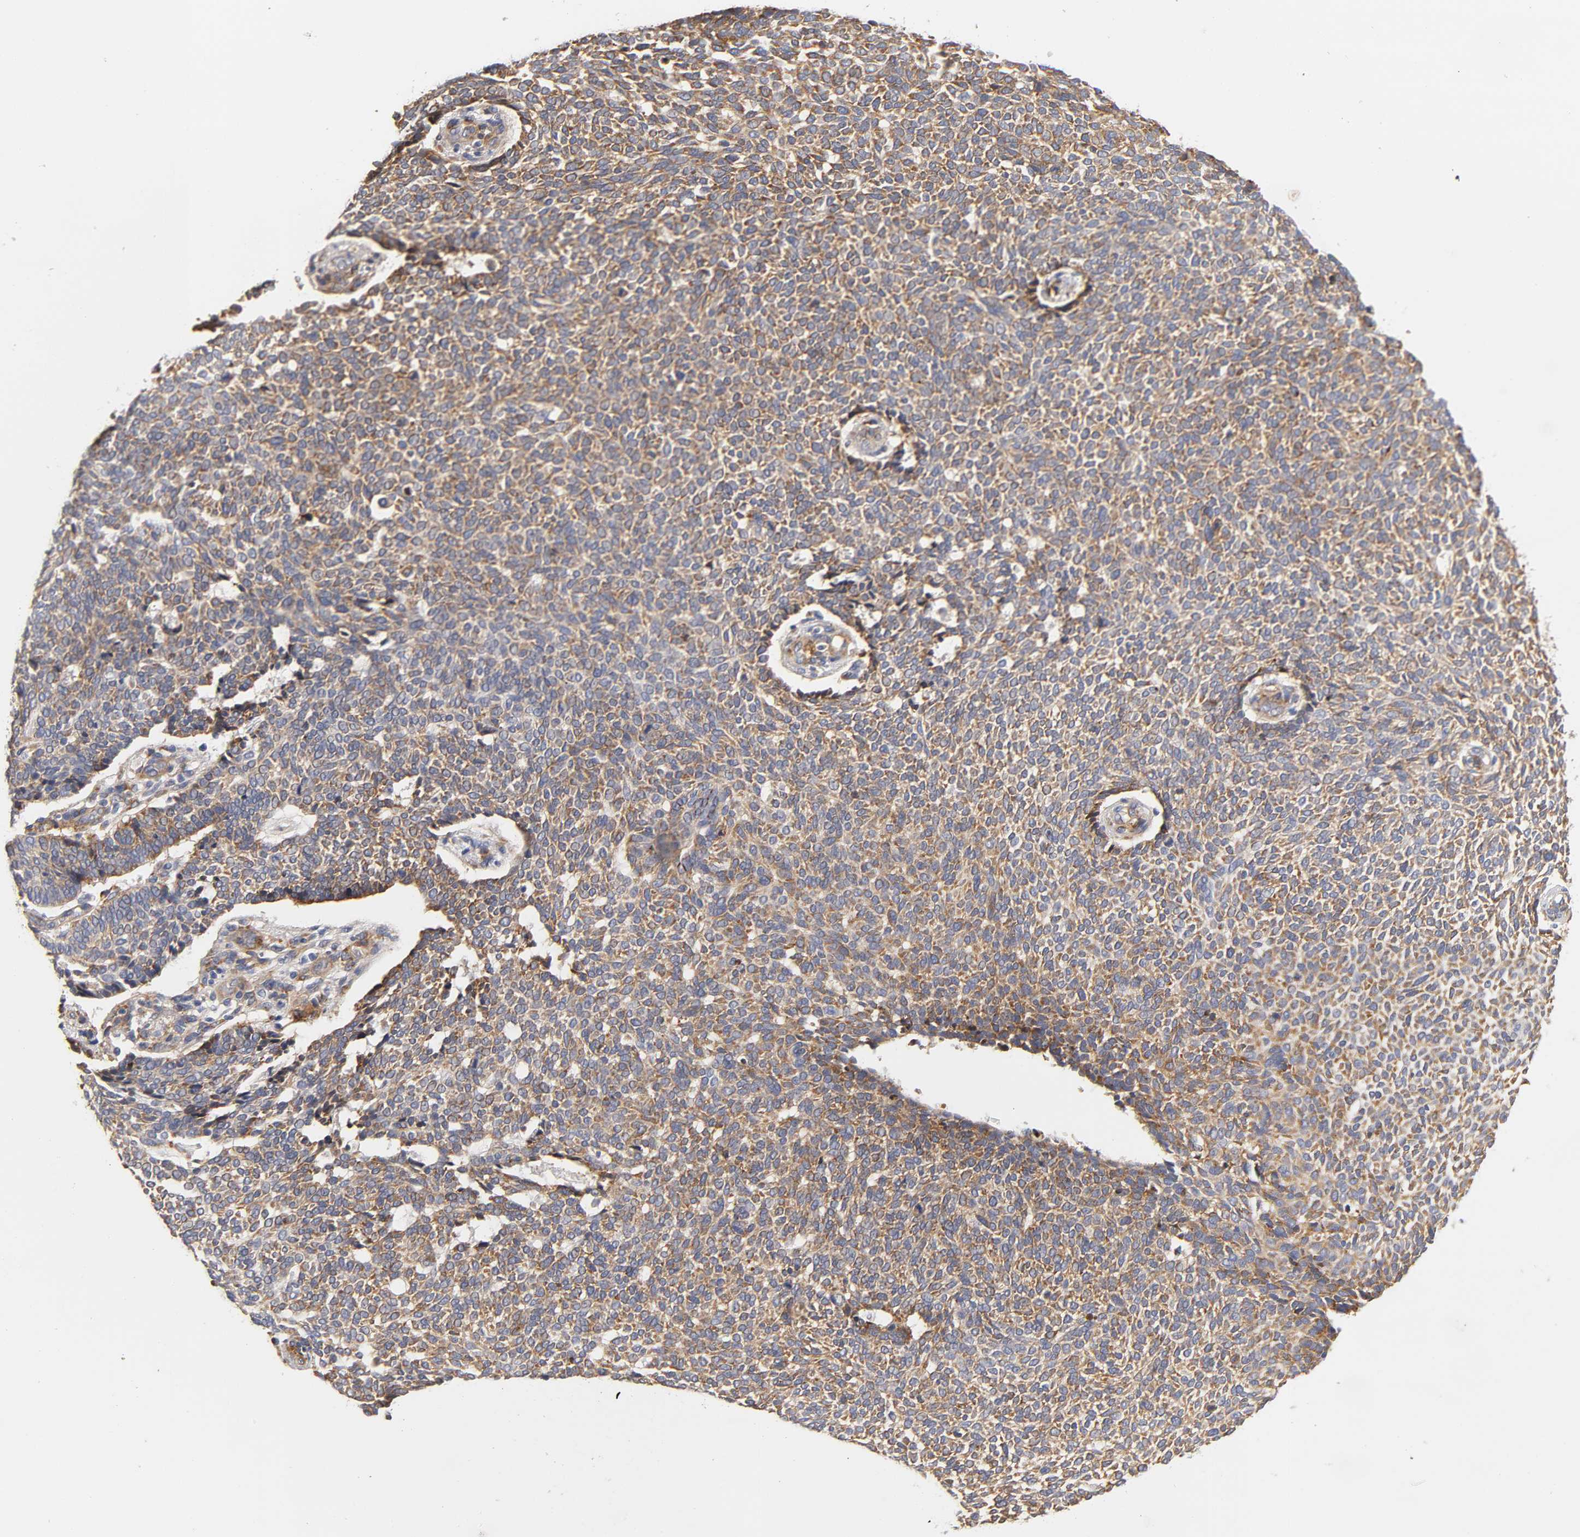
{"staining": {"intensity": "moderate", "quantity": ">75%", "location": "cytoplasmic/membranous"}, "tissue": "skin cancer", "cell_type": "Tumor cells", "image_type": "cancer", "snomed": [{"axis": "morphology", "description": "Normal tissue, NOS"}, {"axis": "morphology", "description": "Basal cell carcinoma"}, {"axis": "topography", "description": "Skin"}], "caption": "Basal cell carcinoma (skin) tissue demonstrates moderate cytoplasmic/membranous expression in about >75% of tumor cells, visualized by immunohistochemistry. The protein of interest is shown in brown color, while the nuclei are stained blue.", "gene": "LAMB1", "patient": {"sex": "male", "age": 87}}